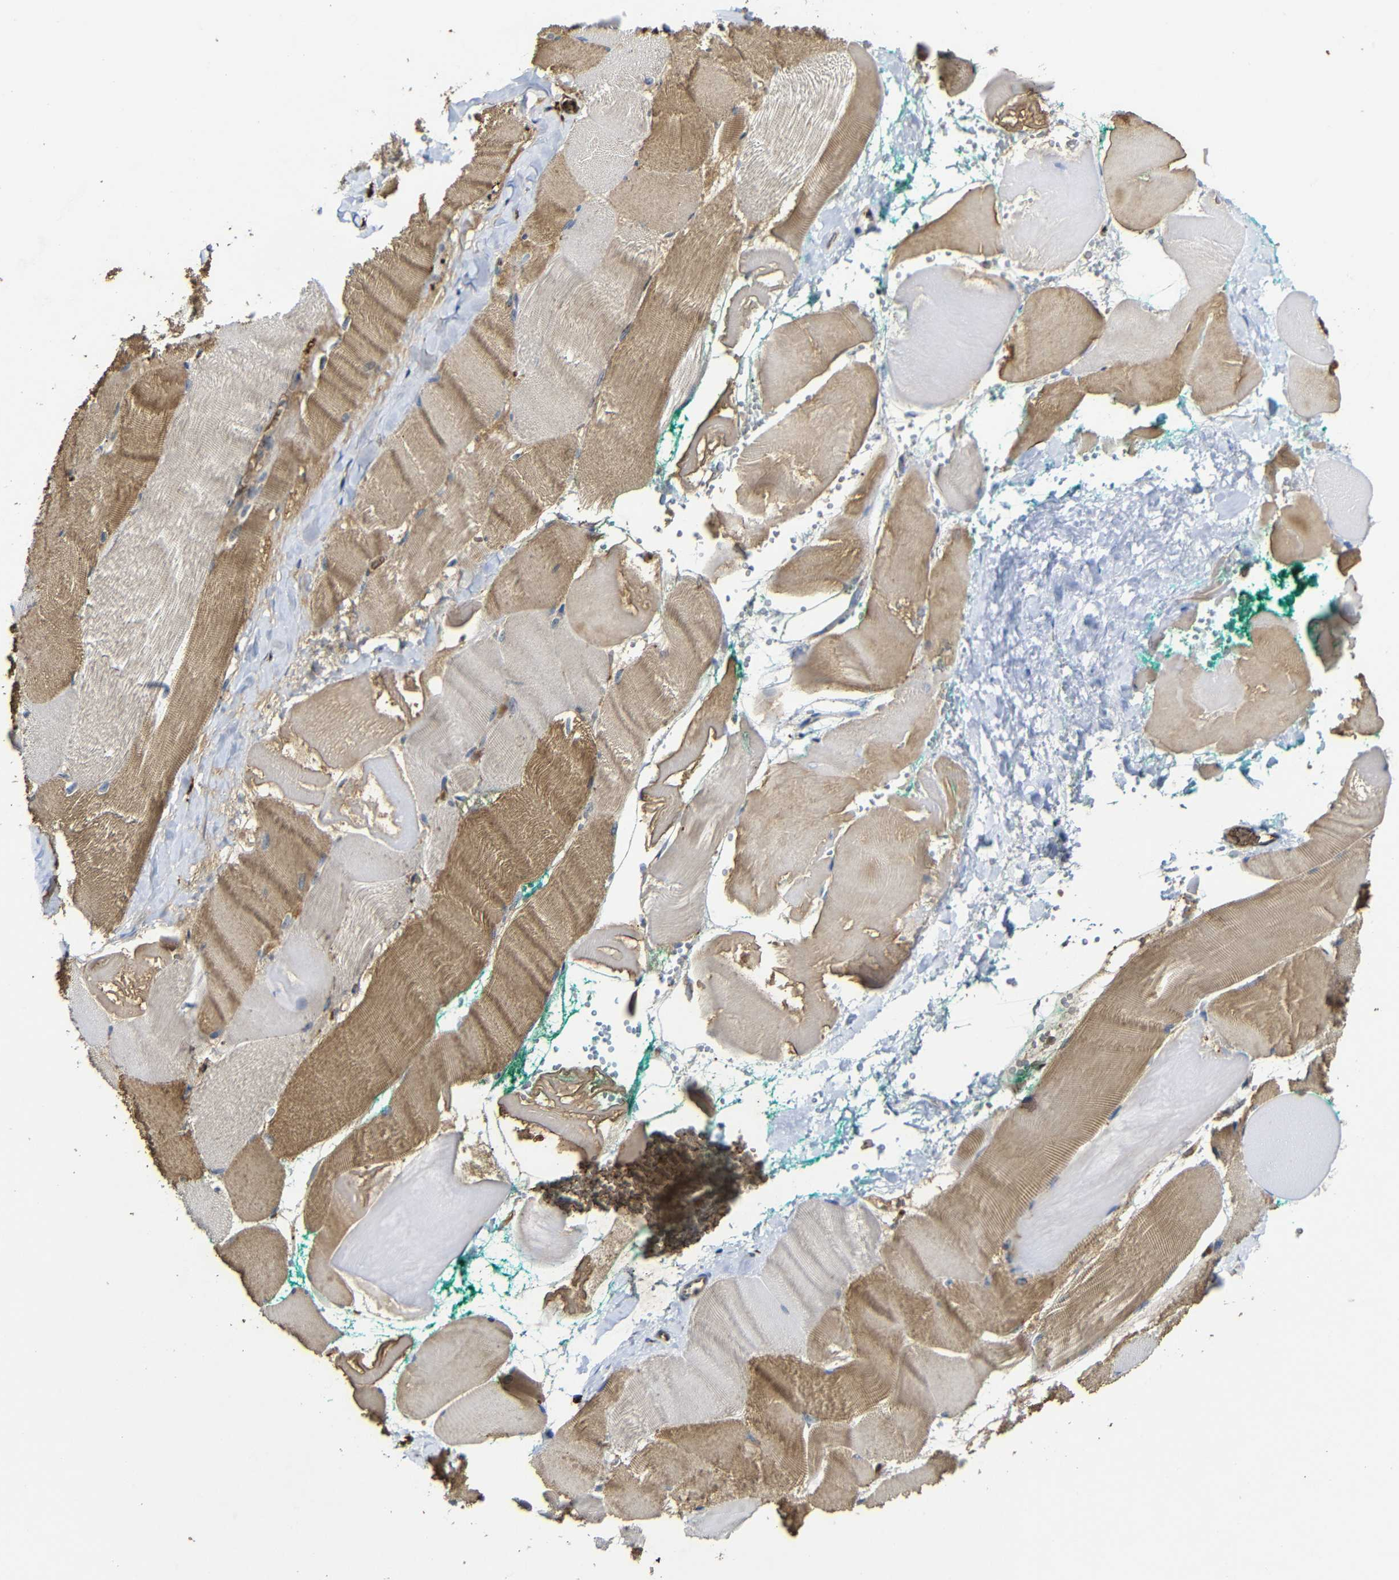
{"staining": {"intensity": "moderate", "quantity": "25%-75%", "location": "cytoplasmic/membranous"}, "tissue": "skeletal muscle", "cell_type": "Myocytes", "image_type": "normal", "snomed": [{"axis": "morphology", "description": "Normal tissue, NOS"}, {"axis": "morphology", "description": "Squamous cell carcinoma, NOS"}, {"axis": "topography", "description": "Skeletal muscle"}], "caption": "DAB immunohistochemical staining of normal skeletal muscle reveals moderate cytoplasmic/membranous protein staining in about 25%-75% of myocytes. (Brightfield microscopy of DAB IHC at high magnification).", "gene": "MYC", "patient": {"sex": "male", "age": 51}}